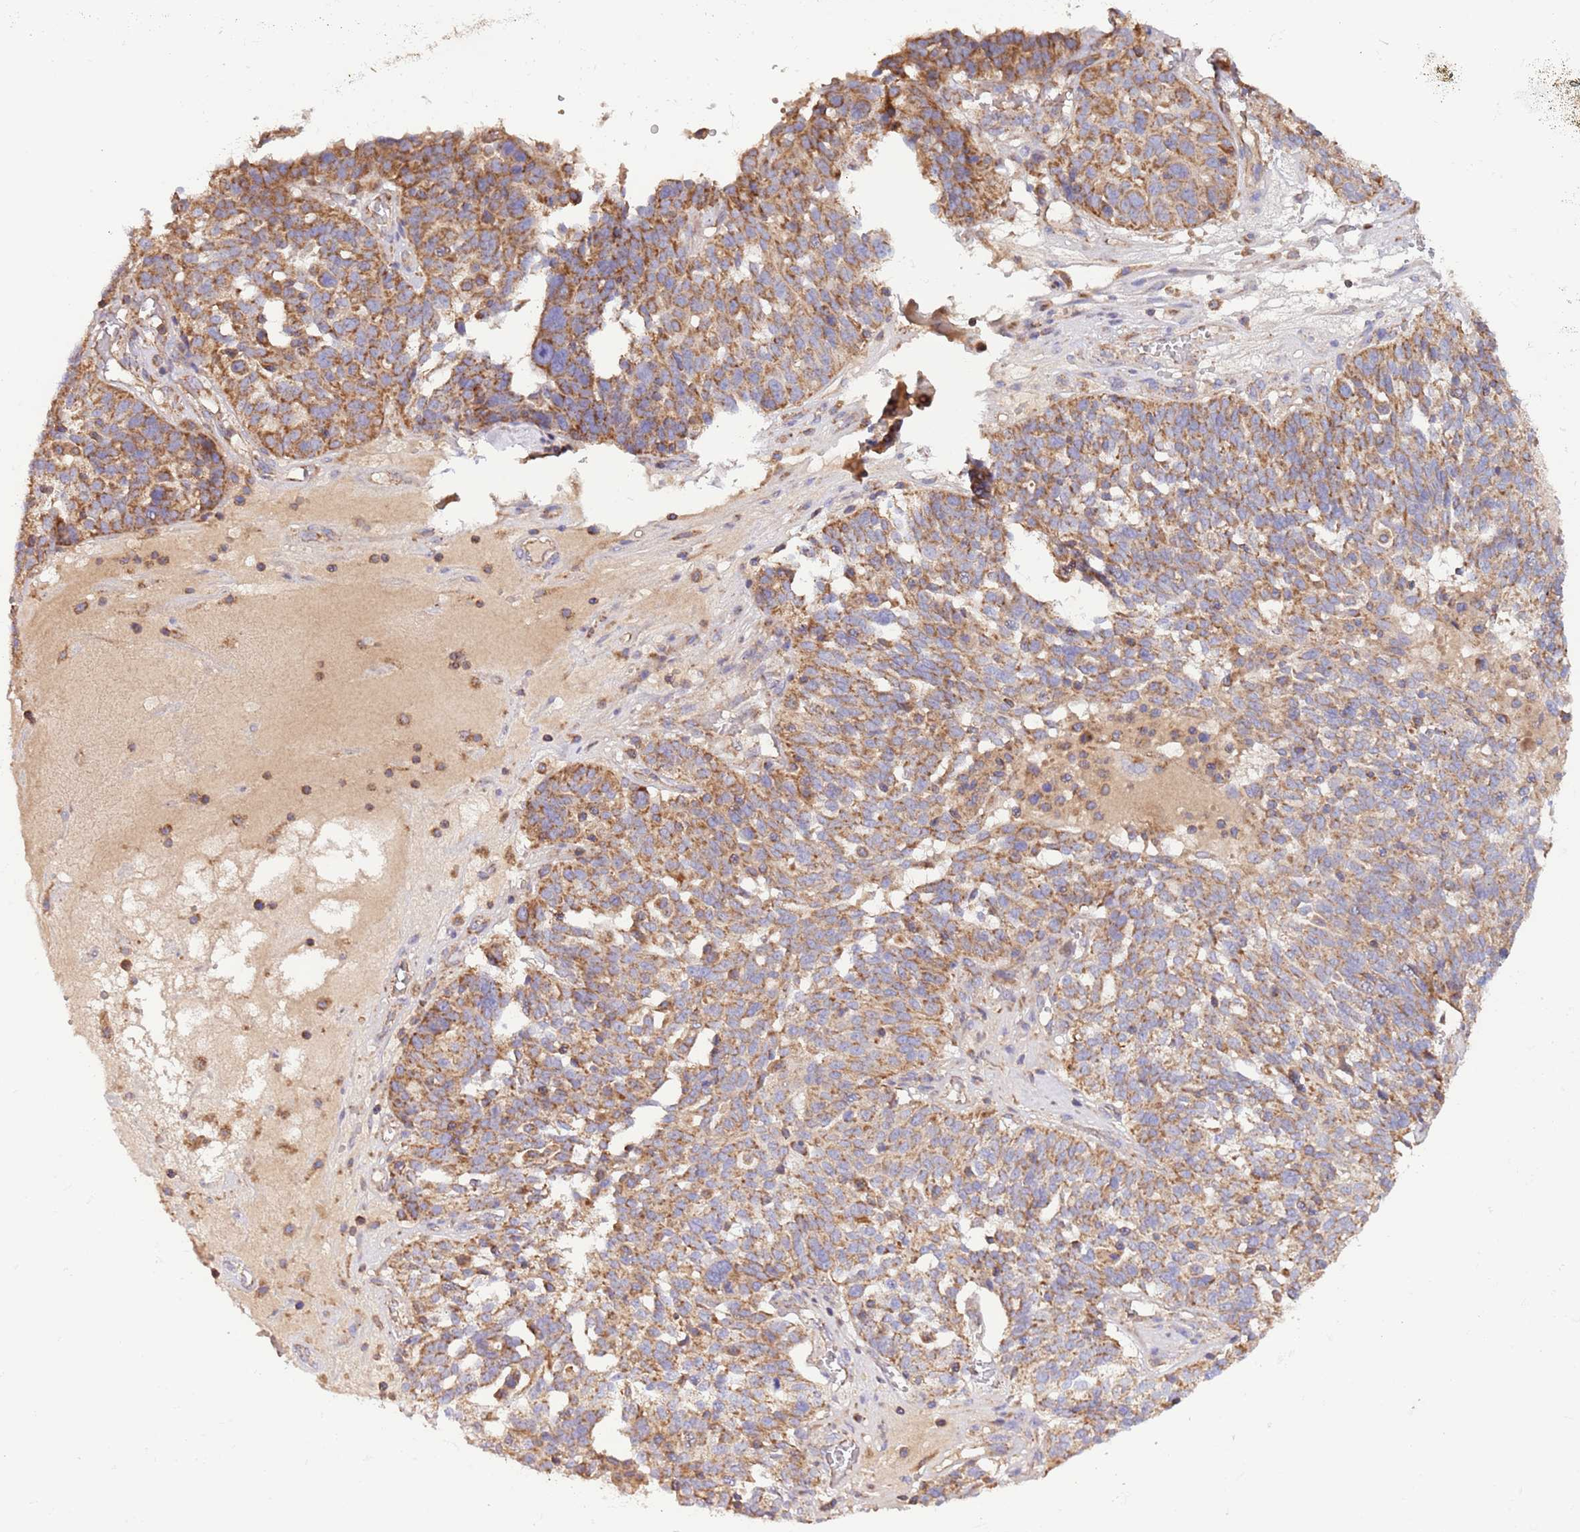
{"staining": {"intensity": "moderate", "quantity": ">75%", "location": "cytoplasmic/membranous"}, "tissue": "ovarian cancer", "cell_type": "Tumor cells", "image_type": "cancer", "snomed": [{"axis": "morphology", "description": "Cystadenocarcinoma, serous, NOS"}, {"axis": "topography", "description": "Ovary"}], "caption": "Protein positivity by immunohistochemistry (IHC) exhibits moderate cytoplasmic/membranous positivity in about >75% of tumor cells in ovarian cancer.", "gene": "DNAJA3", "patient": {"sex": "female", "age": 59}}